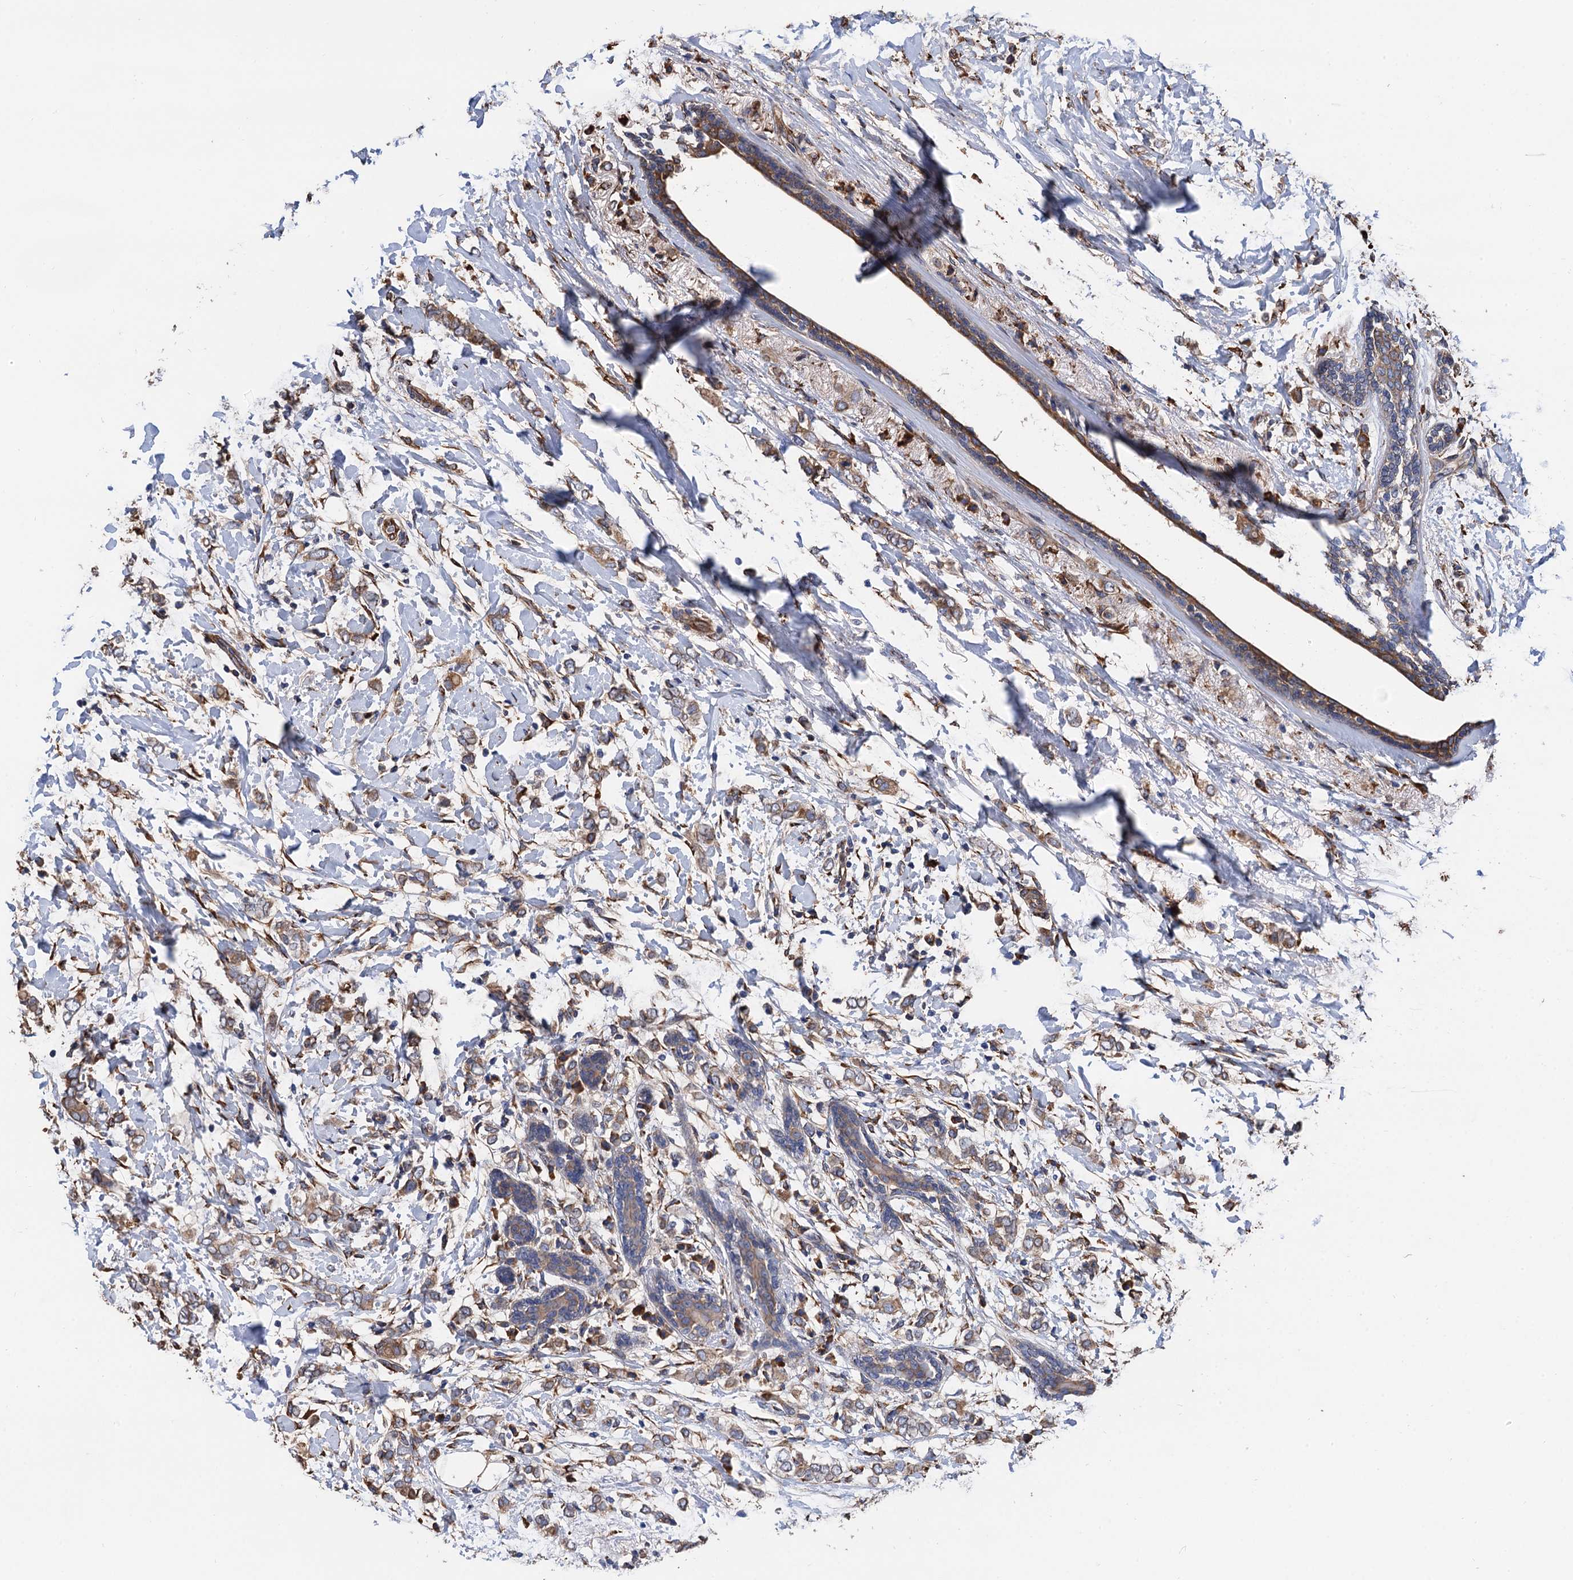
{"staining": {"intensity": "weak", "quantity": ">75%", "location": "cytoplasmic/membranous"}, "tissue": "breast cancer", "cell_type": "Tumor cells", "image_type": "cancer", "snomed": [{"axis": "morphology", "description": "Normal tissue, NOS"}, {"axis": "morphology", "description": "Lobular carcinoma"}, {"axis": "topography", "description": "Breast"}], "caption": "Human breast cancer stained with a protein marker reveals weak staining in tumor cells.", "gene": "CNNM1", "patient": {"sex": "female", "age": 47}}